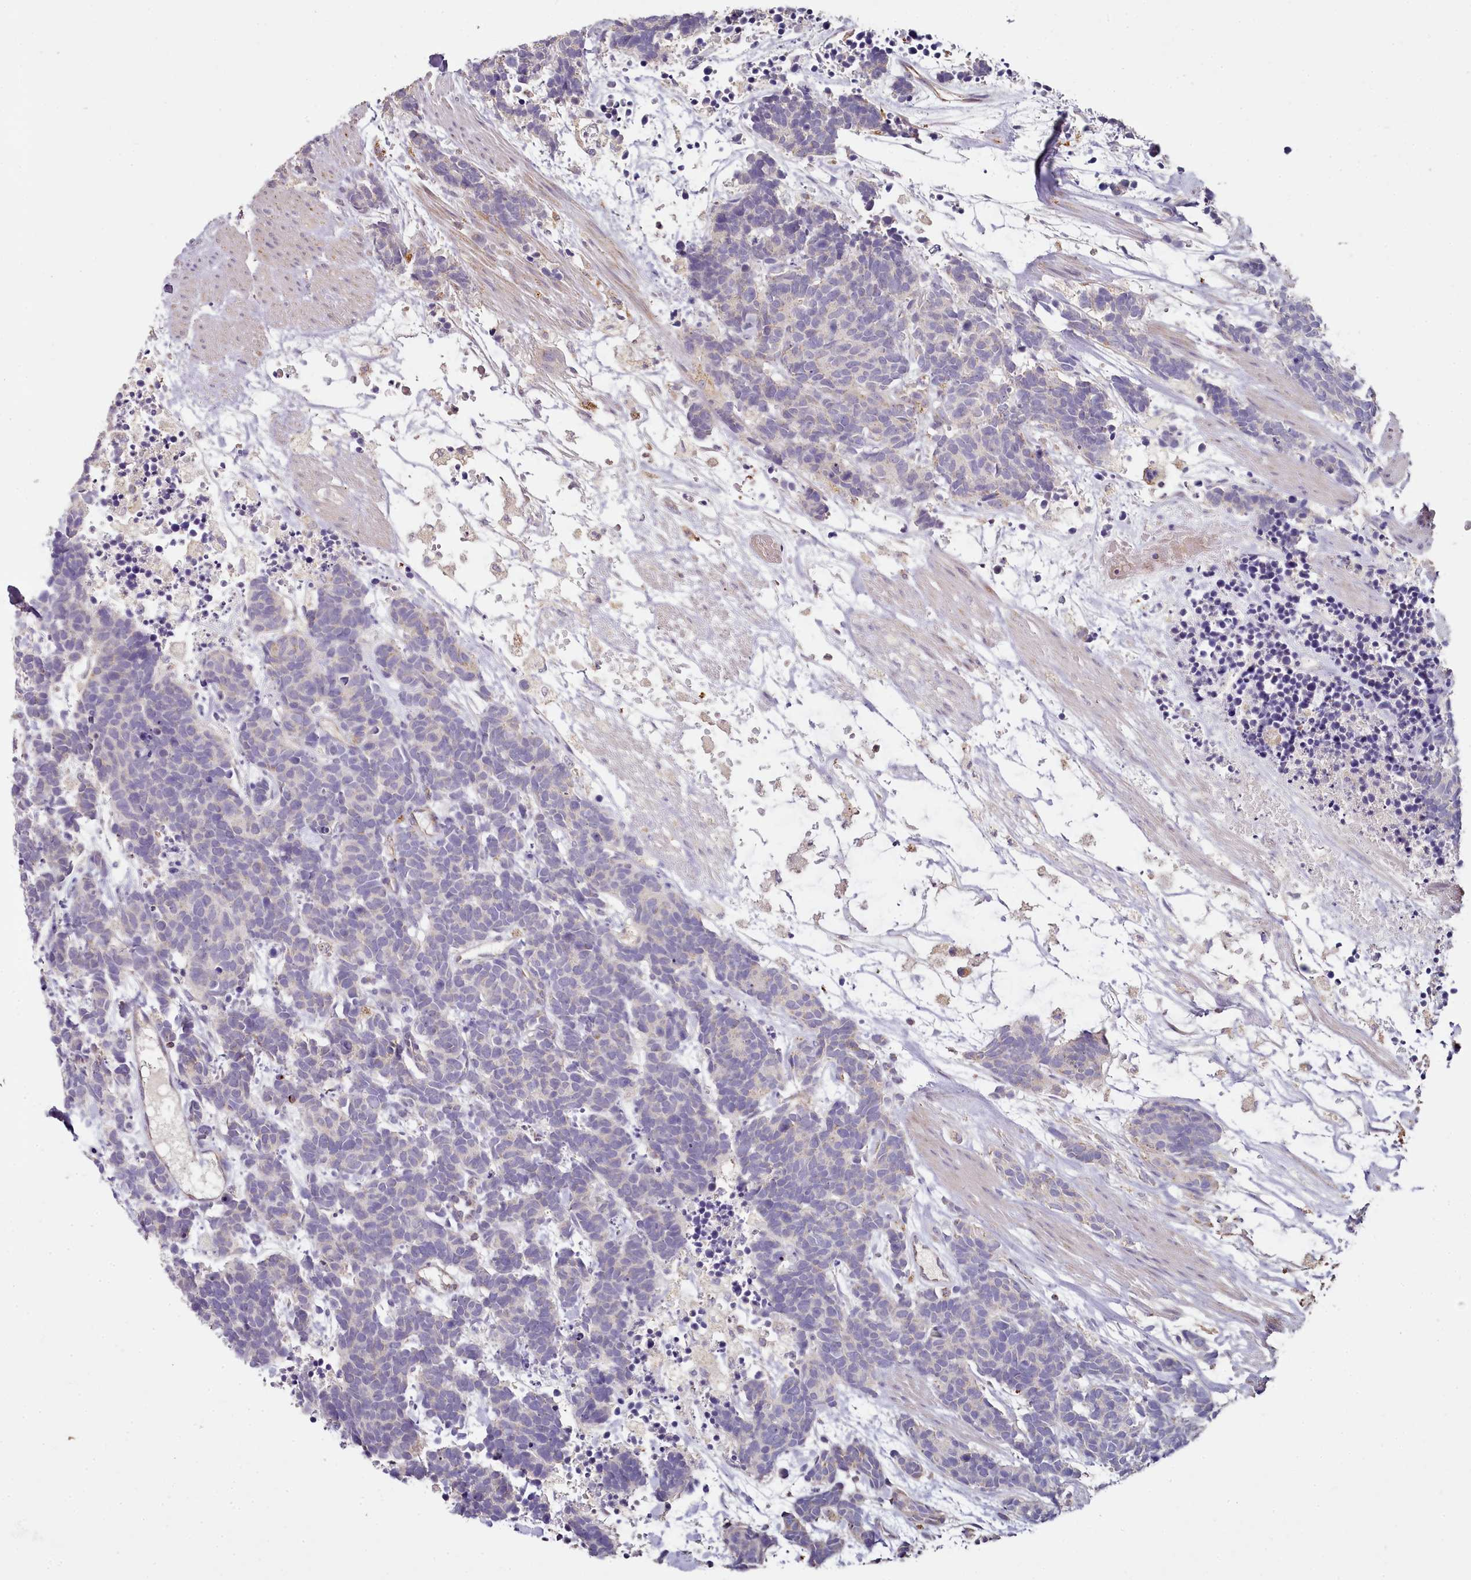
{"staining": {"intensity": "negative", "quantity": "none", "location": "none"}, "tissue": "carcinoid", "cell_type": "Tumor cells", "image_type": "cancer", "snomed": [{"axis": "morphology", "description": "Carcinoma, NOS"}, {"axis": "morphology", "description": "Carcinoid, malignant, NOS"}, {"axis": "topography", "description": "Prostate"}], "caption": "There is no significant positivity in tumor cells of carcinoid. (DAB immunohistochemistry, high magnification).", "gene": "ACSS1", "patient": {"sex": "male", "age": 57}}